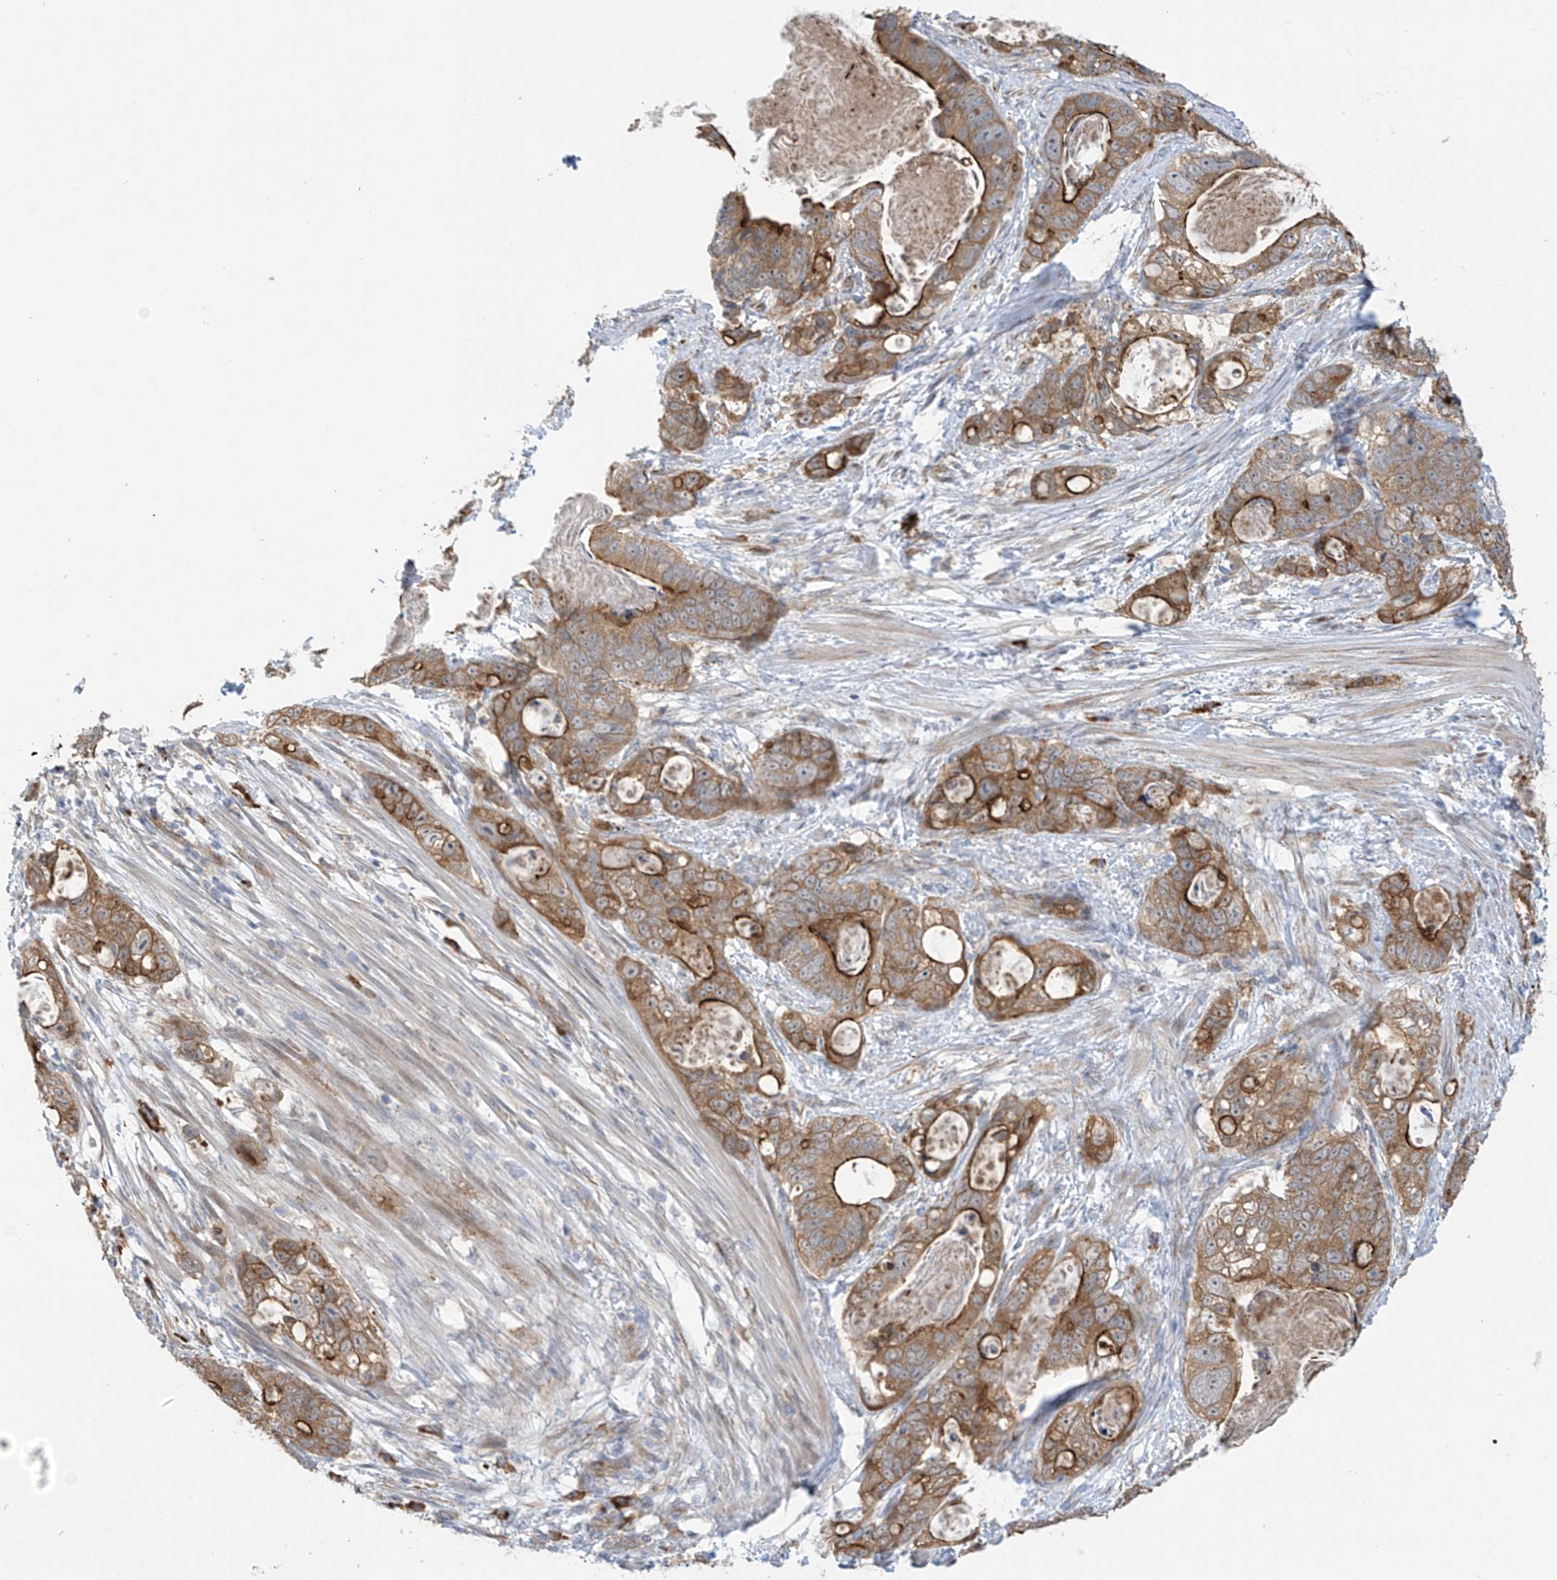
{"staining": {"intensity": "strong", "quantity": "<25%", "location": "cytoplasmic/membranous"}, "tissue": "stomach cancer", "cell_type": "Tumor cells", "image_type": "cancer", "snomed": [{"axis": "morphology", "description": "Normal tissue, NOS"}, {"axis": "morphology", "description": "Adenocarcinoma, NOS"}, {"axis": "topography", "description": "Stomach"}], "caption": "The image demonstrates a brown stain indicating the presence of a protein in the cytoplasmic/membranous of tumor cells in stomach adenocarcinoma.", "gene": "KIAA1522", "patient": {"sex": "female", "age": 89}}